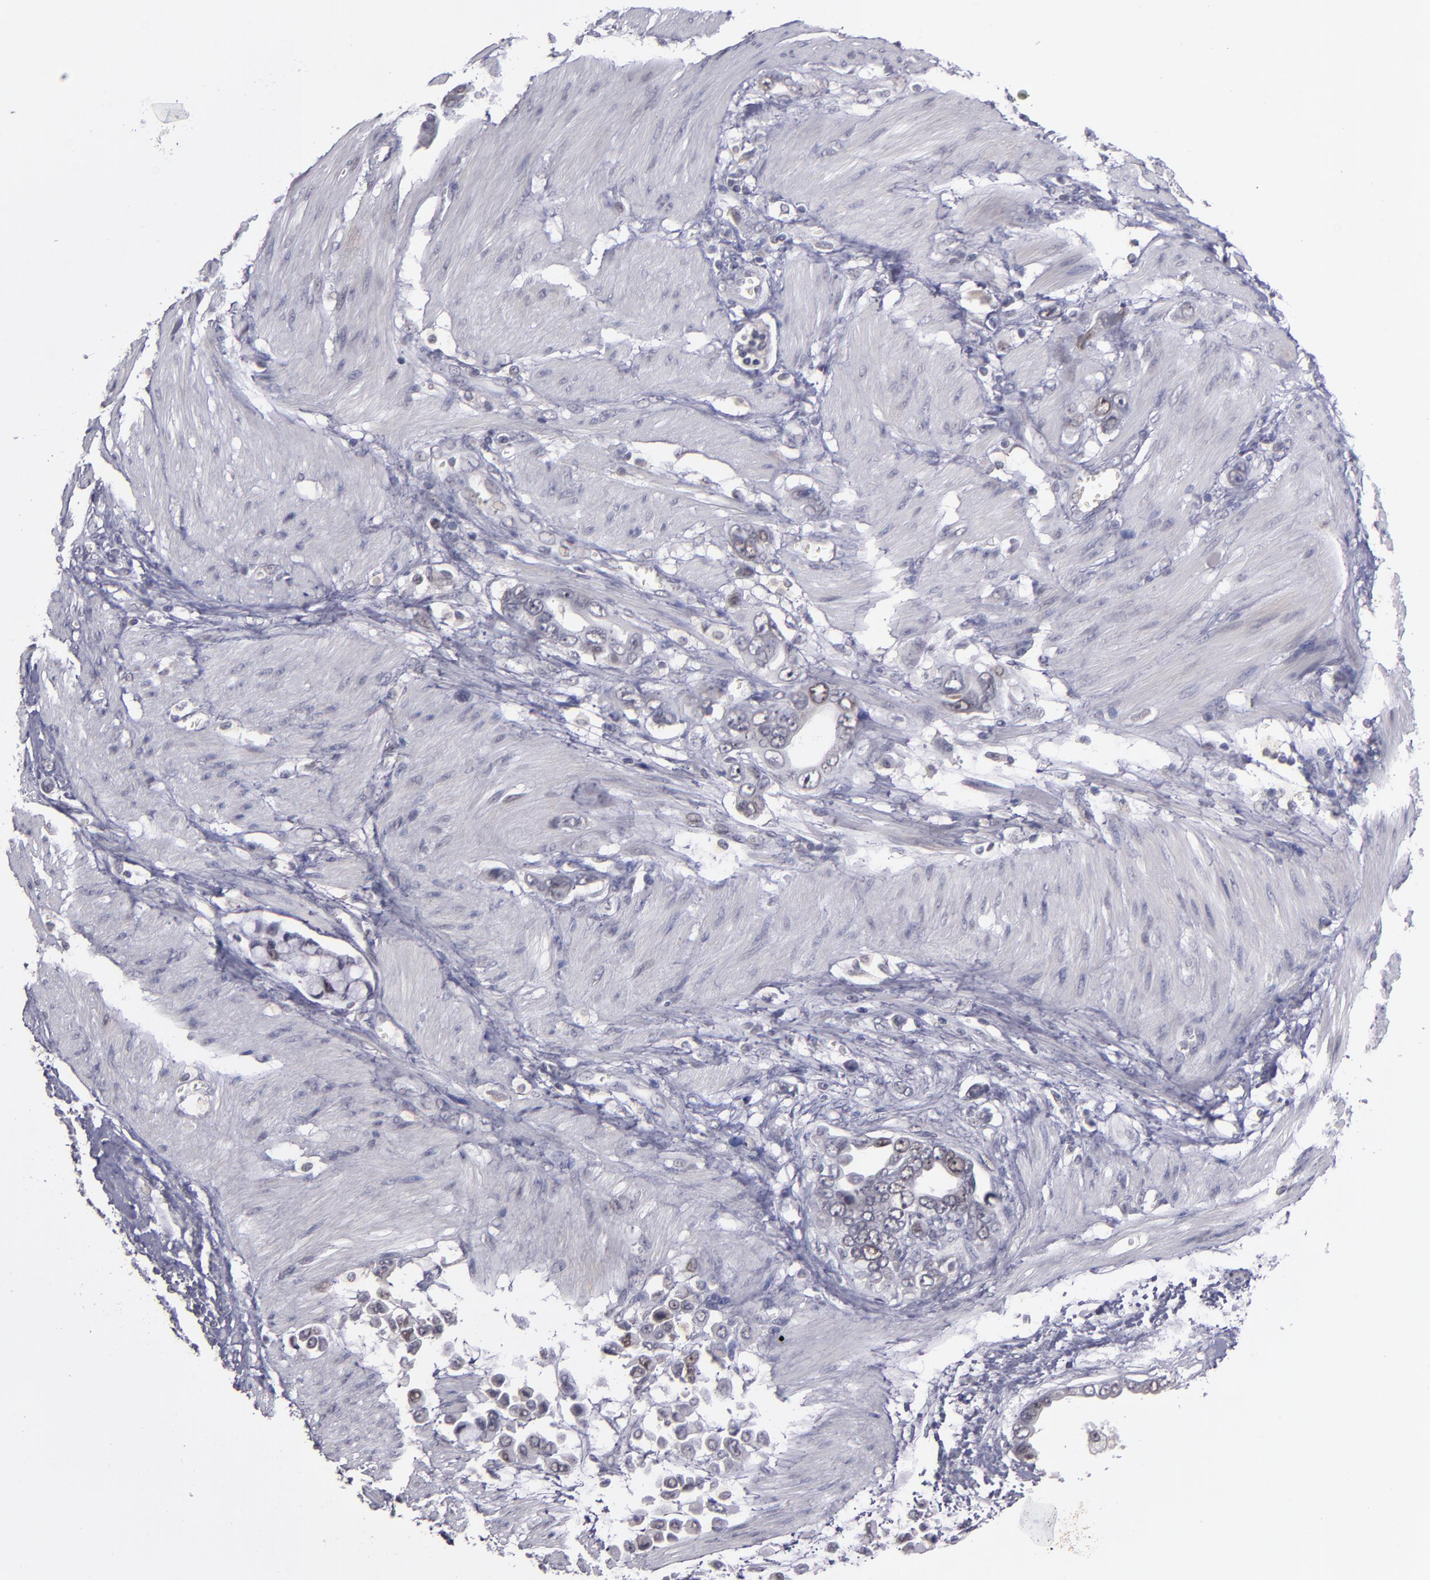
{"staining": {"intensity": "weak", "quantity": "<25%", "location": "cytoplasmic/membranous"}, "tissue": "stomach cancer", "cell_type": "Tumor cells", "image_type": "cancer", "snomed": [{"axis": "morphology", "description": "Adenocarcinoma, NOS"}, {"axis": "topography", "description": "Stomach"}], "caption": "This is an immunohistochemistry image of human stomach adenocarcinoma. There is no positivity in tumor cells.", "gene": "CDC7", "patient": {"sex": "male", "age": 78}}